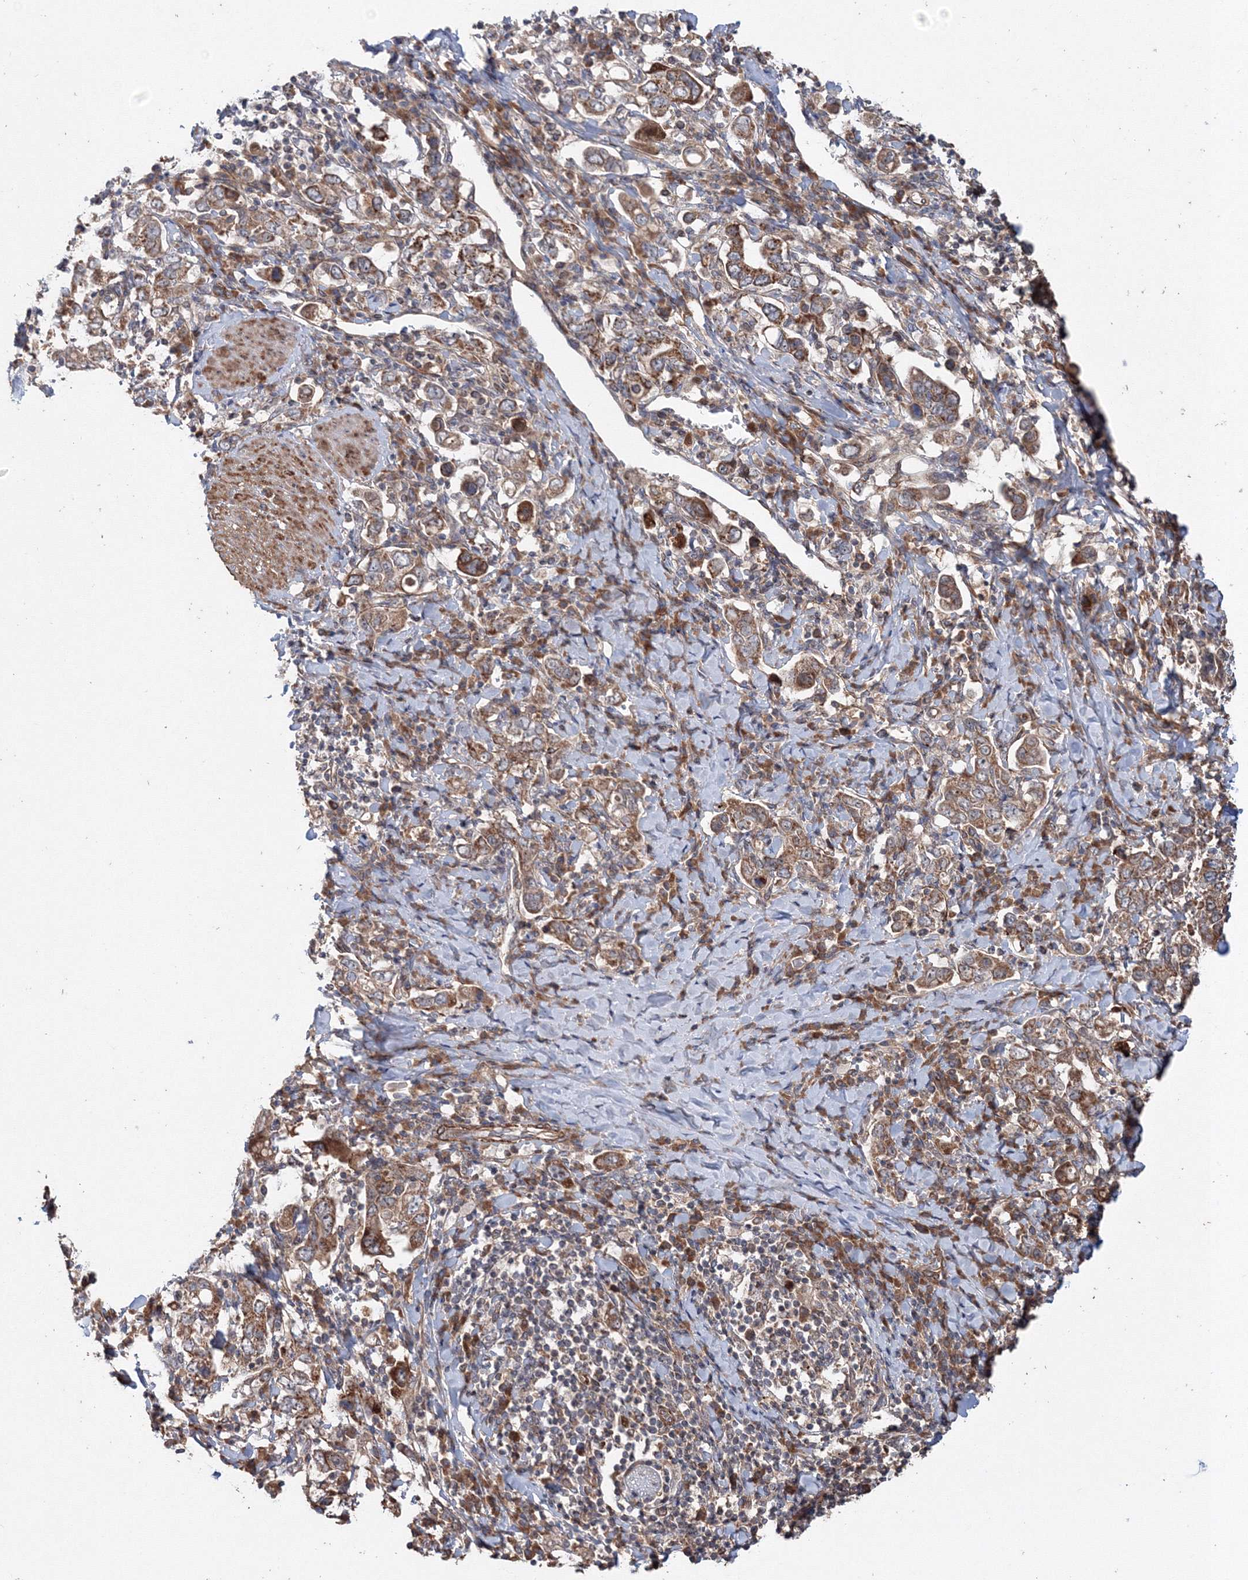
{"staining": {"intensity": "moderate", "quantity": ">75%", "location": "cytoplasmic/membranous"}, "tissue": "stomach cancer", "cell_type": "Tumor cells", "image_type": "cancer", "snomed": [{"axis": "morphology", "description": "Adenocarcinoma, NOS"}, {"axis": "topography", "description": "Stomach, upper"}], "caption": "Stomach cancer tissue exhibits moderate cytoplasmic/membranous positivity in approximately >75% of tumor cells", "gene": "NOA1", "patient": {"sex": "male", "age": 62}}